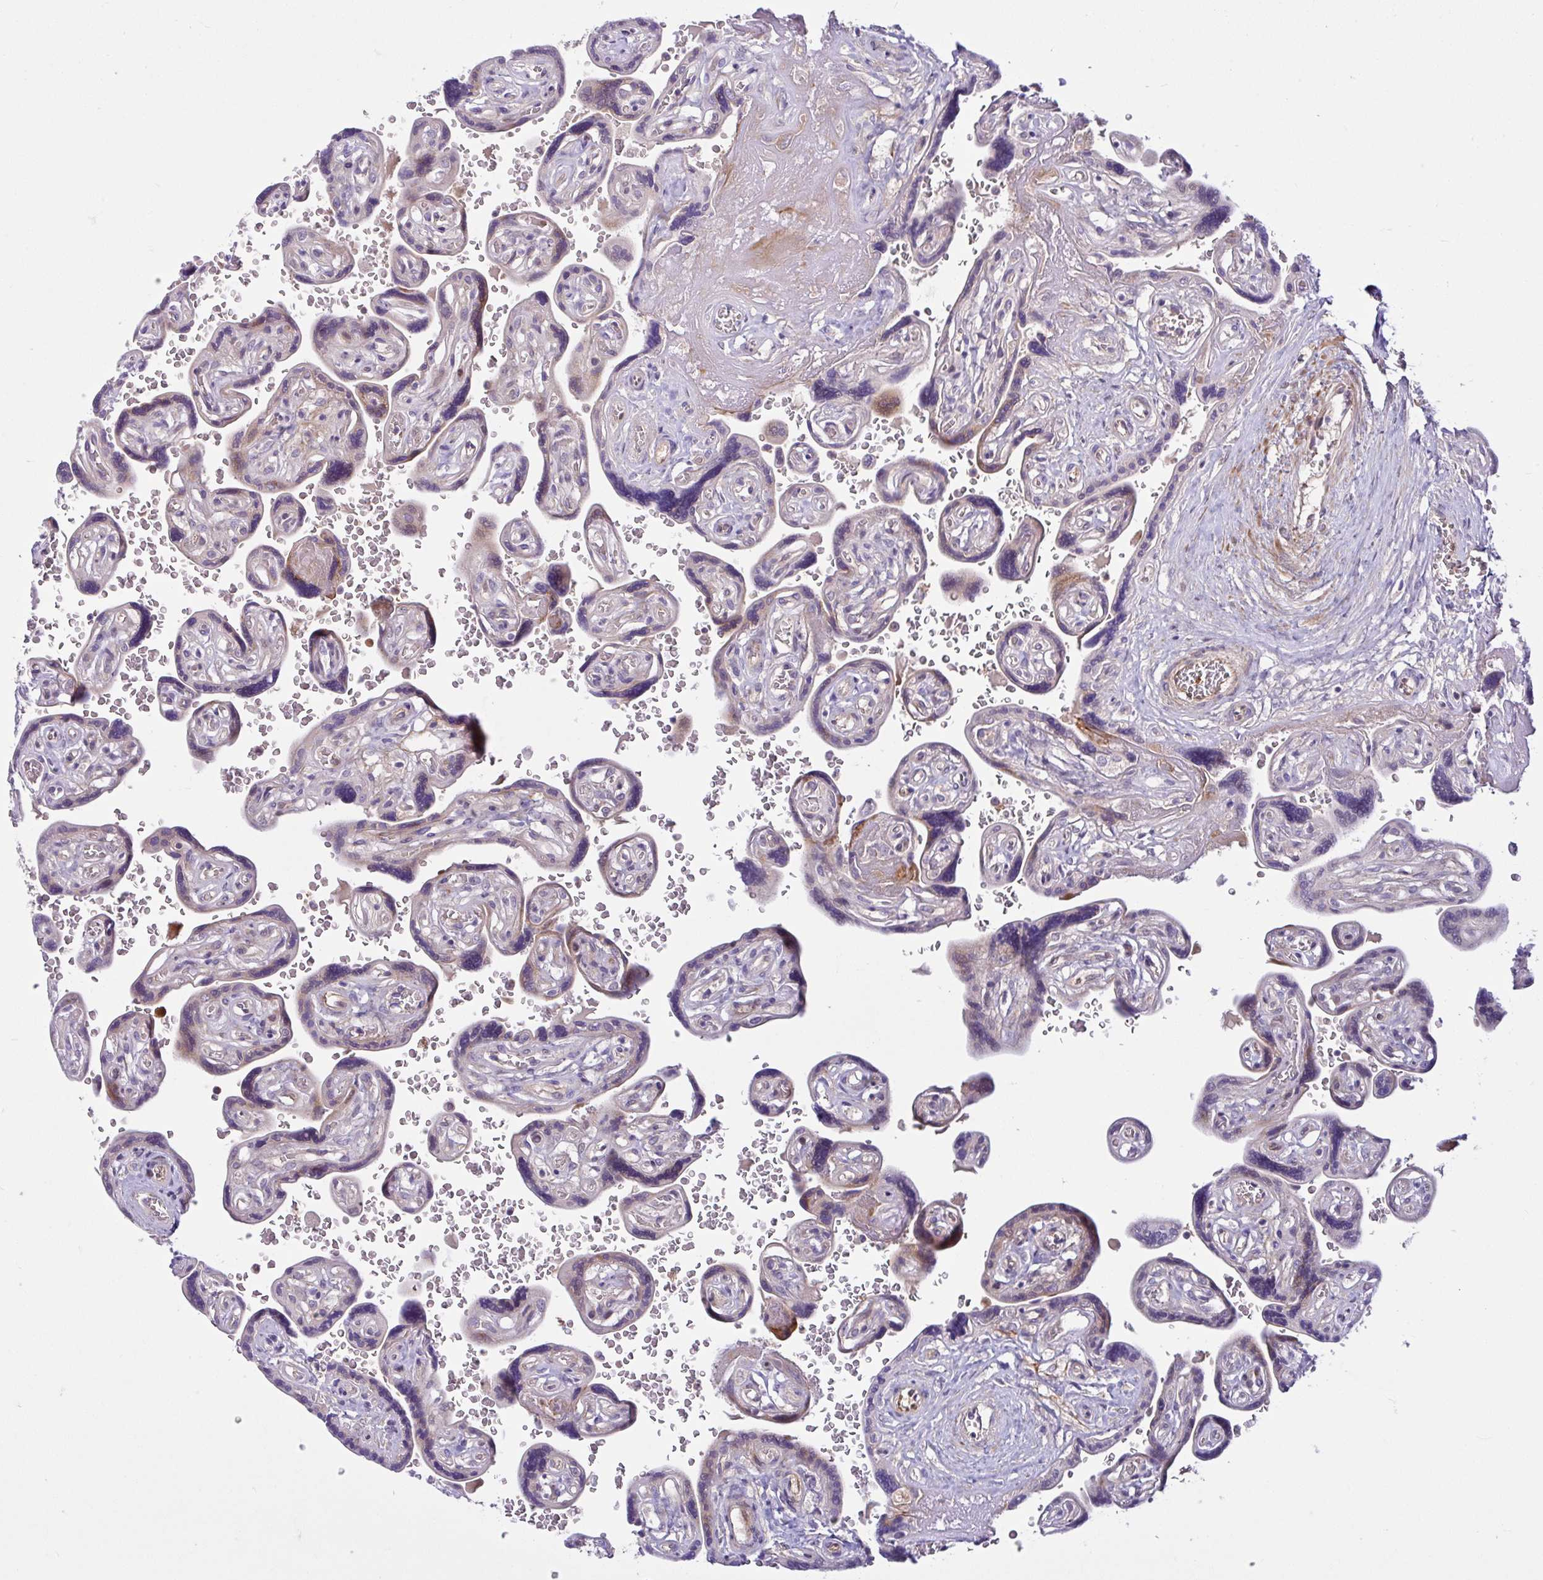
{"staining": {"intensity": "moderate", "quantity": "25%-75%", "location": "cytoplasmic/membranous"}, "tissue": "placenta", "cell_type": "Trophoblastic cells", "image_type": "normal", "snomed": [{"axis": "morphology", "description": "Normal tissue, NOS"}, {"axis": "topography", "description": "Placenta"}], "caption": "Placenta stained with a brown dye shows moderate cytoplasmic/membranous positive expression in approximately 25%-75% of trophoblastic cells.", "gene": "NTPCR", "patient": {"sex": "female", "age": 32}}